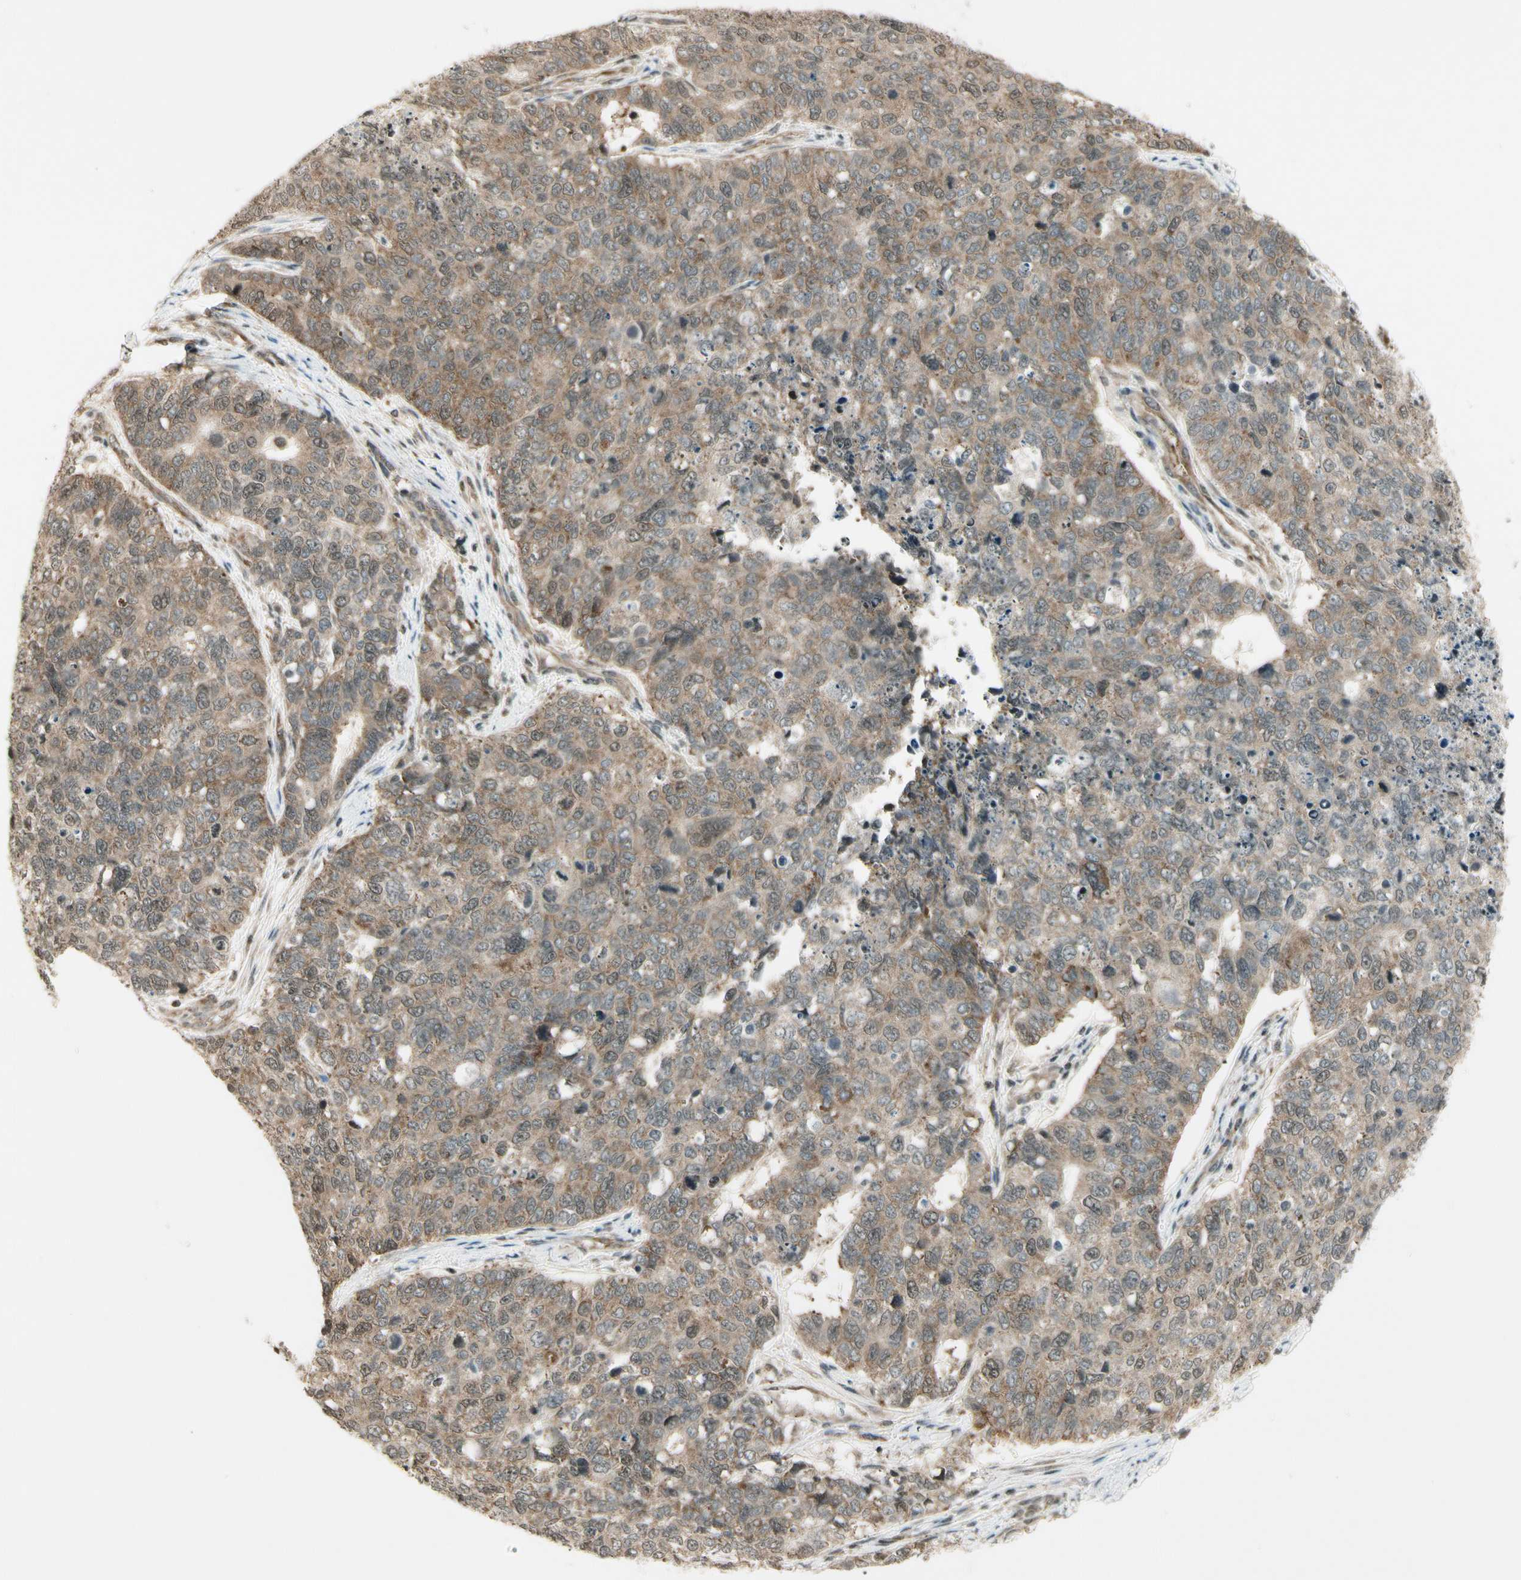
{"staining": {"intensity": "weak", "quantity": ">75%", "location": "cytoplasmic/membranous"}, "tissue": "cervical cancer", "cell_type": "Tumor cells", "image_type": "cancer", "snomed": [{"axis": "morphology", "description": "Squamous cell carcinoma, NOS"}, {"axis": "topography", "description": "Cervix"}], "caption": "Approximately >75% of tumor cells in human cervical cancer (squamous cell carcinoma) display weak cytoplasmic/membranous protein expression as visualized by brown immunohistochemical staining.", "gene": "SMN2", "patient": {"sex": "female", "age": 63}}